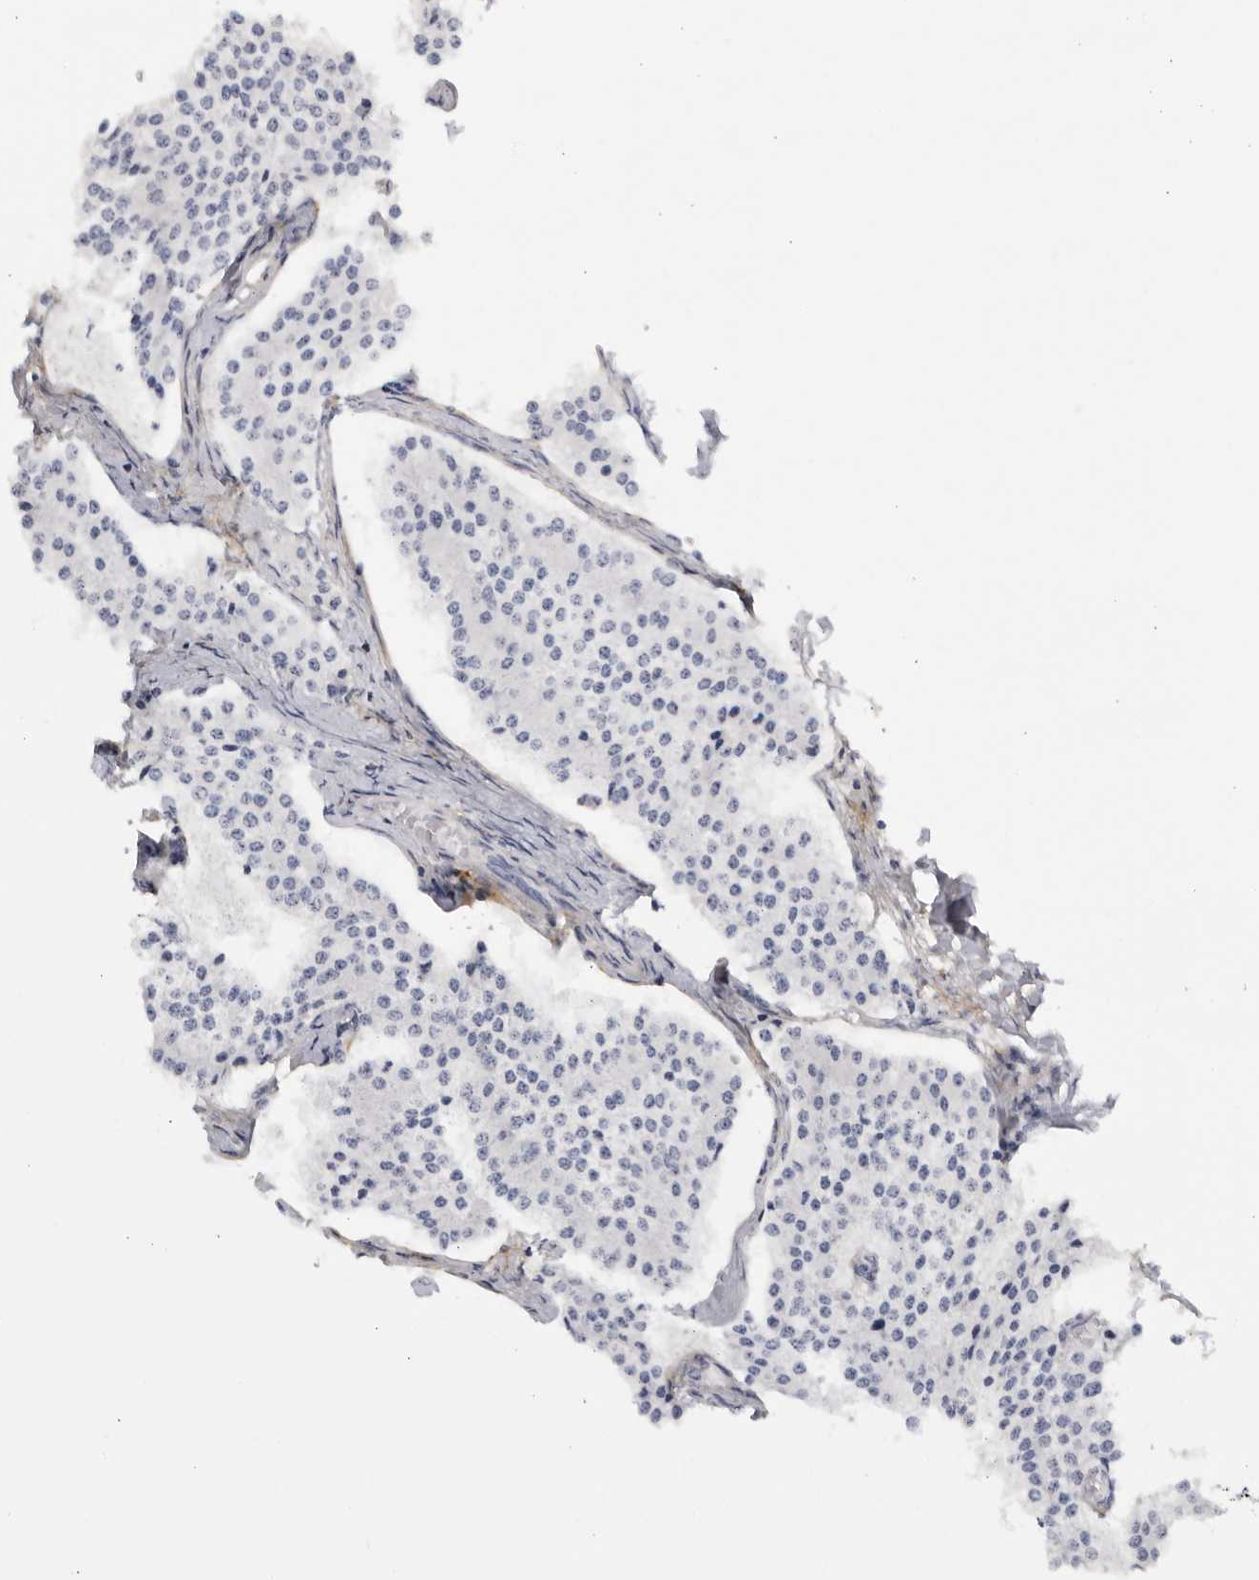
{"staining": {"intensity": "negative", "quantity": "none", "location": "none"}, "tissue": "carcinoid", "cell_type": "Tumor cells", "image_type": "cancer", "snomed": [{"axis": "morphology", "description": "Carcinoid, malignant, NOS"}, {"axis": "topography", "description": "Colon"}], "caption": "IHC of malignant carcinoid displays no positivity in tumor cells.", "gene": "CNBD1", "patient": {"sex": "female", "age": 52}}